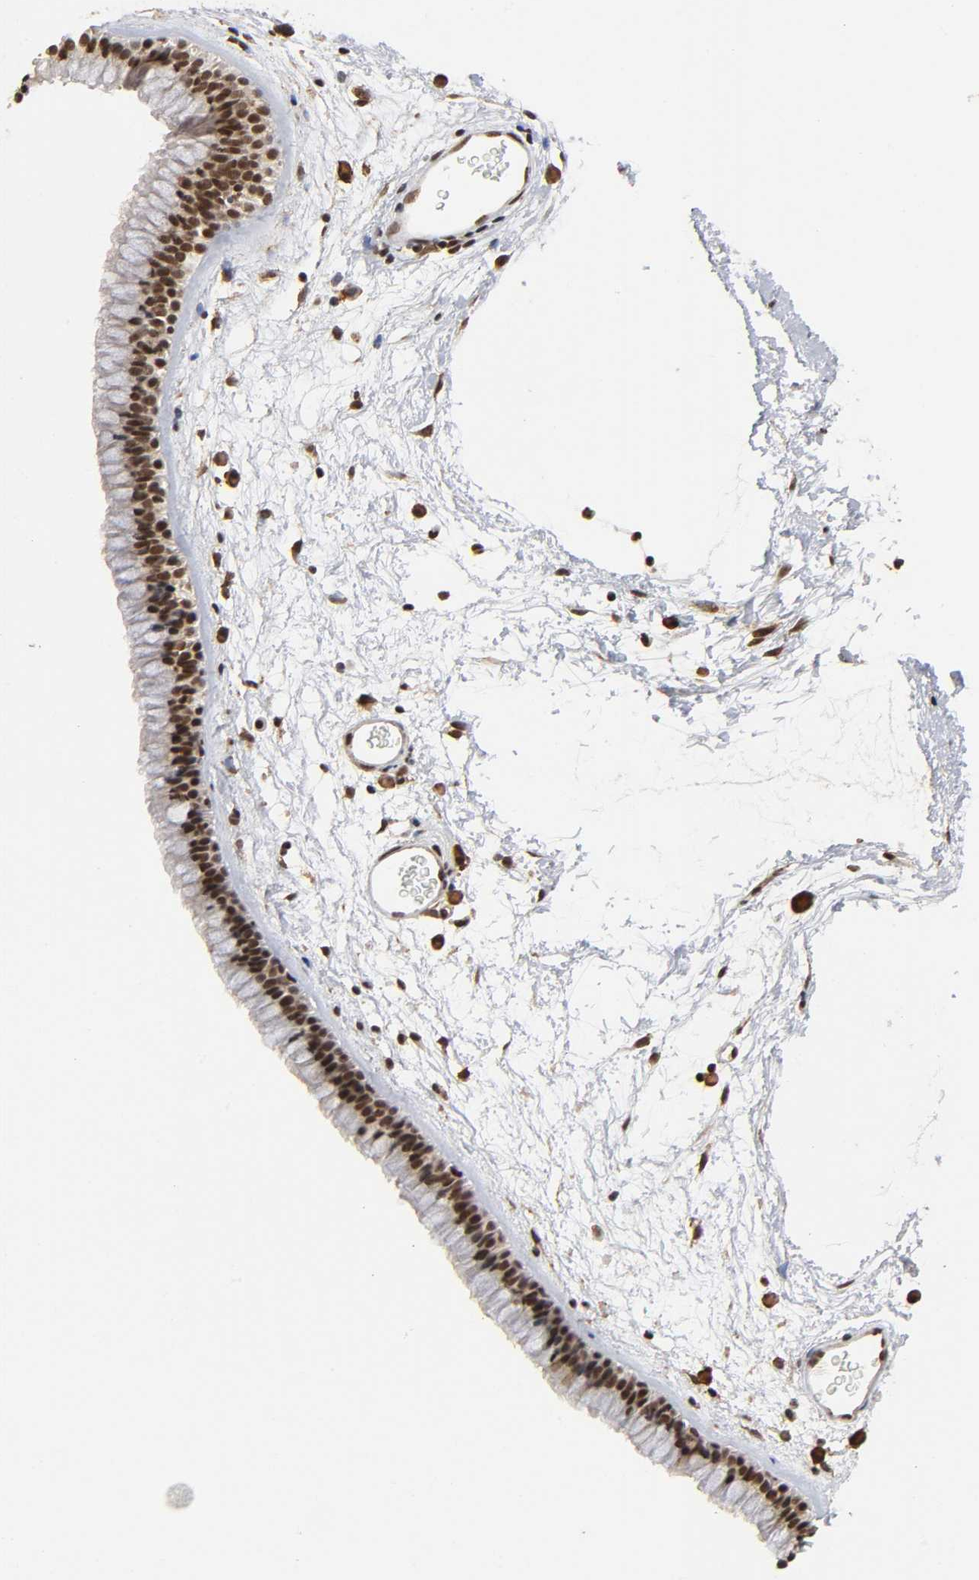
{"staining": {"intensity": "strong", "quantity": ">75%", "location": "nuclear"}, "tissue": "nasopharynx", "cell_type": "Respiratory epithelial cells", "image_type": "normal", "snomed": [{"axis": "morphology", "description": "Normal tissue, NOS"}, {"axis": "morphology", "description": "Inflammation, NOS"}, {"axis": "topography", "description": "Nasopharynx"}], "caption": "Strong nuclear positivity for a protein is identified in about >75% of respiratory epithelial cells of normal nasopharynx using IHC.", "gene": "ZNF384", "patient": {"sex": "male", "age": 48}}